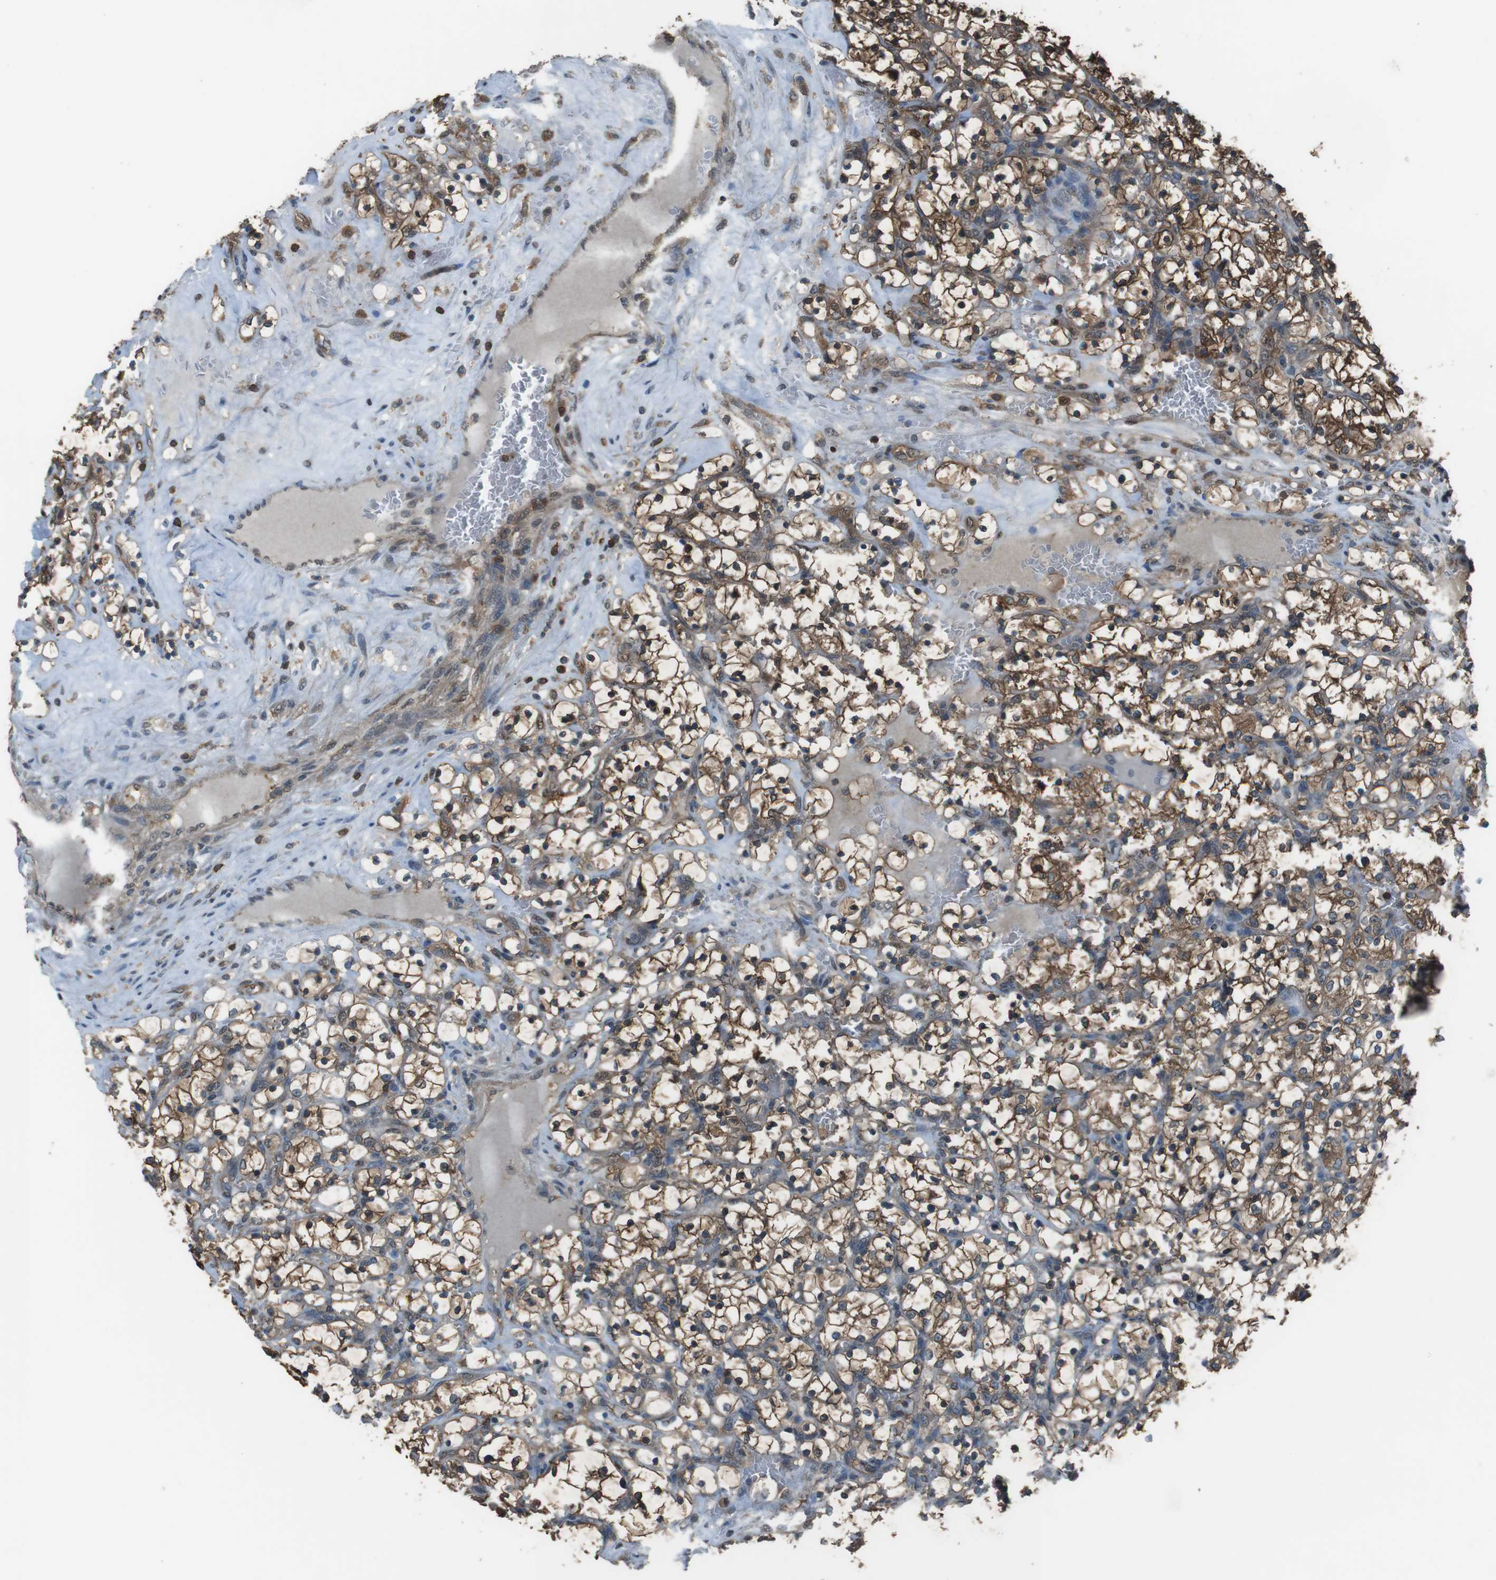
{"staining": {"intensity": "moderate", "quantity": ">75%", "location": "cytoplasmic/membranous"}, "tissue": "renal cancer", "cell_type": "Tumor cells", "image_type": "cancer", "snomed": [{"axis": "morphology", "description": "Adenocarcinoma, NOS"}, {"axis": "topography", "description": "Kidney"}], "caption": "Immunohistochemistry (DAB) staining of human adenocarcinoma (renal) displays moderate cytoplasmic/membranous protein staining in about >75% of tumor cells.", "gene": "TWSG1", "patient": {"sex": "female", "age": 69}}